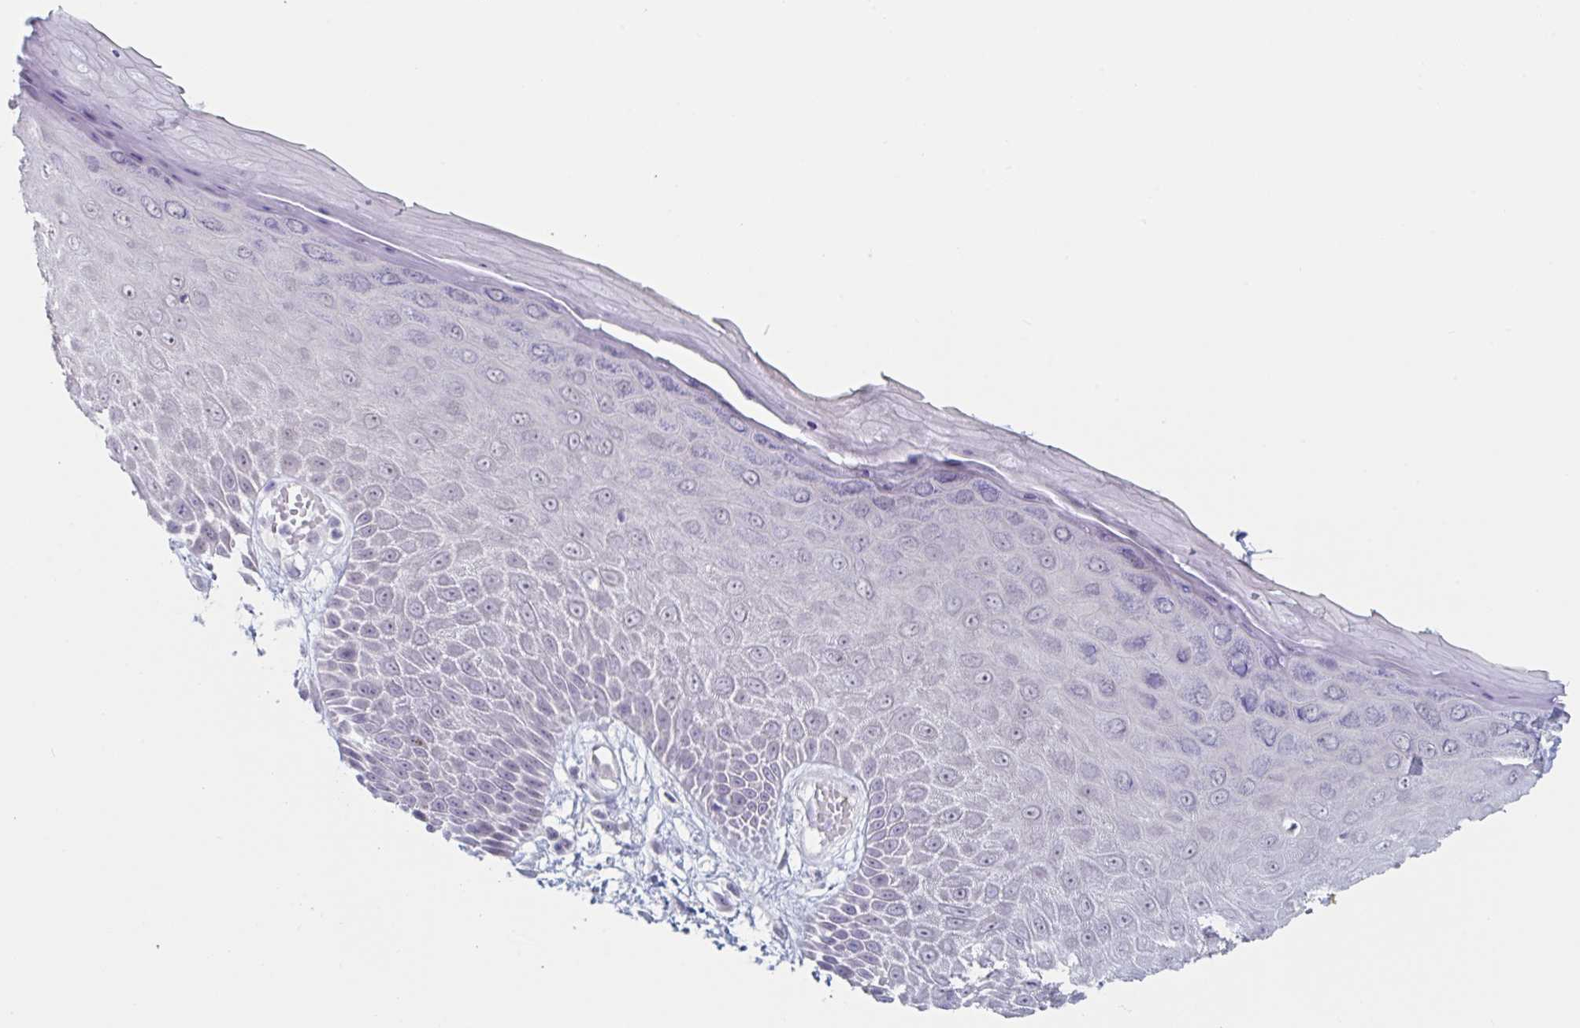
{"staining": {"intensity": "negative", "quantity": "none", "location": "none"}, "tissue": "skin", "cell_type": "Epidermal cells", "image_type": "normal", "snomed": [{"axis": "morphology", "description": "Normal tissue, NOS"}, {"axis": "topography", "description": "Anal"}, {"axis": "topography", "description": "Peripheral nerve tissue"}], "caption": "A high-resolution image shows immunohistochemistry (IHC) staining of benign skin, which demonstrates no significant expression in epidermal cells.", "gene": "FOXA1", "patient": {"sex": "male", "age": 78}}